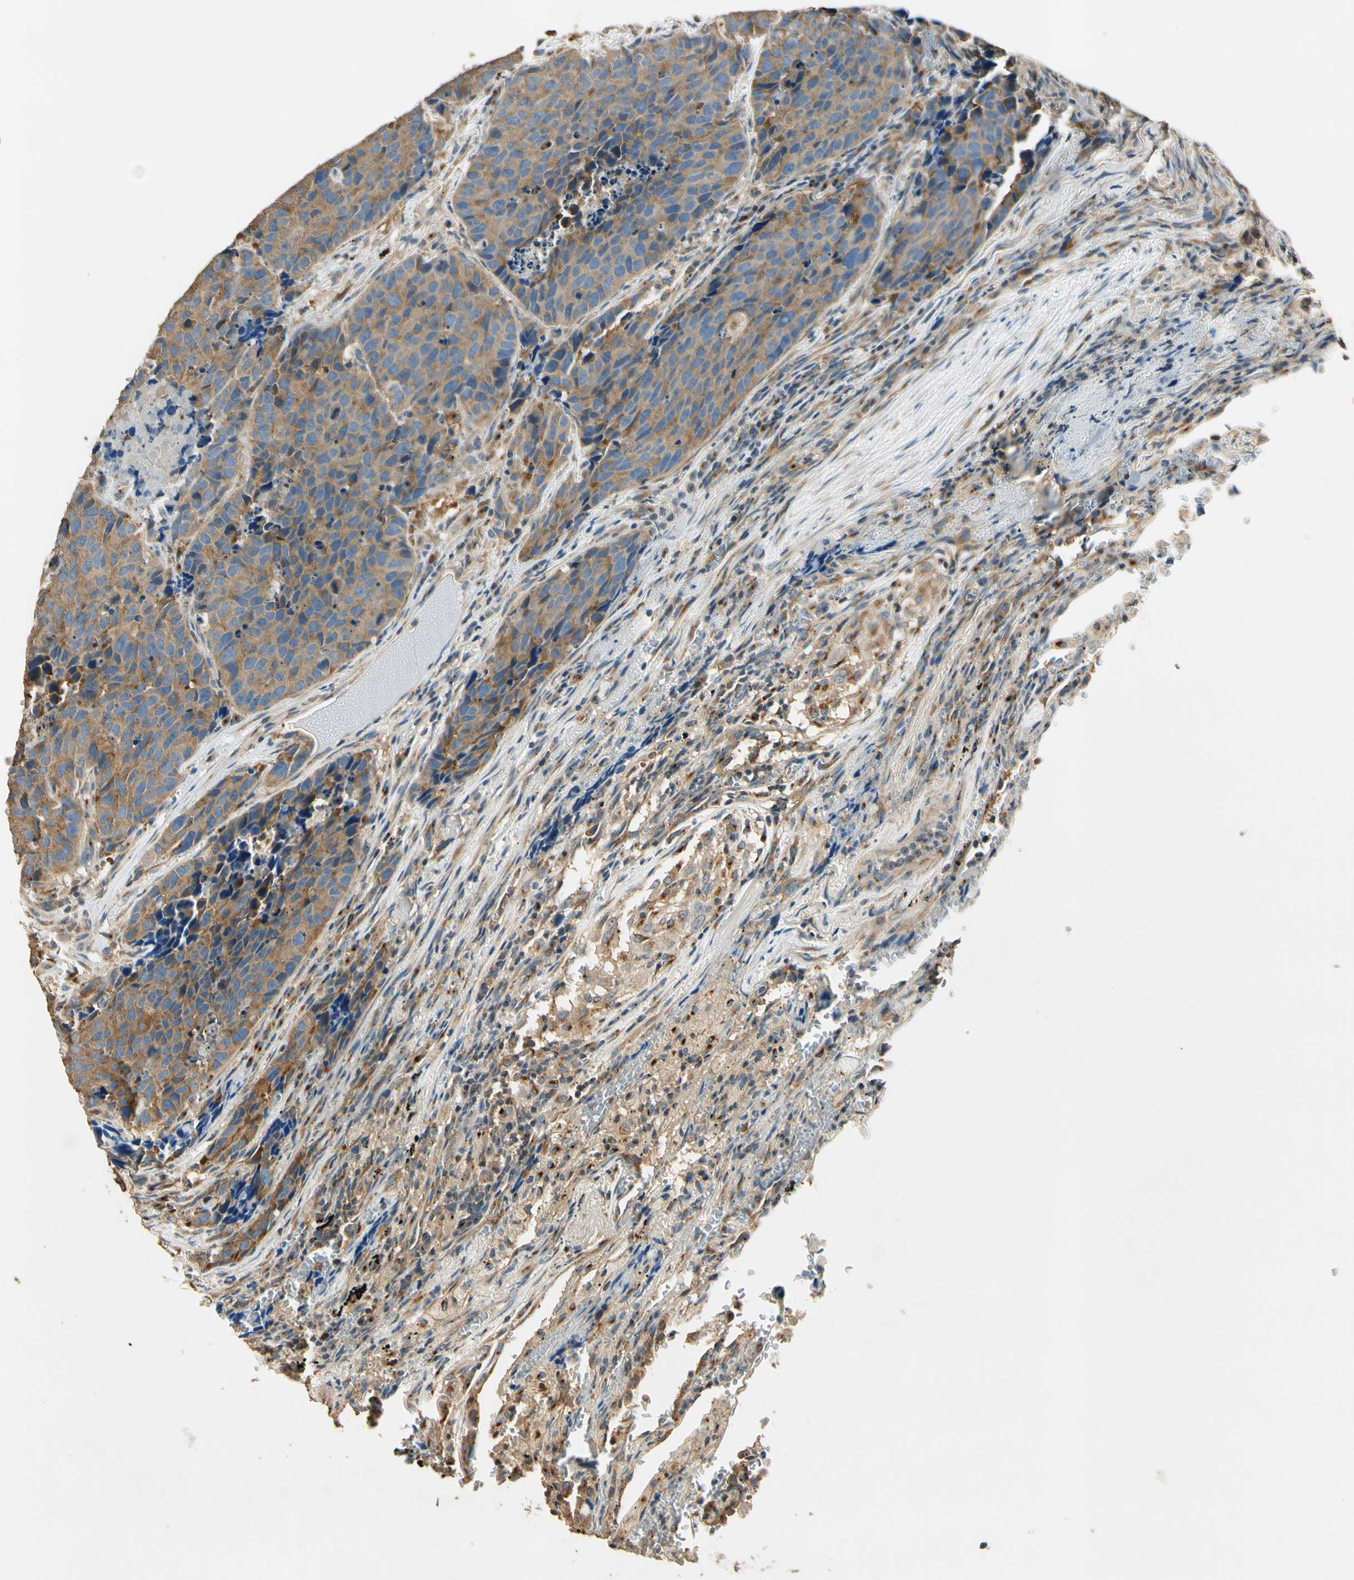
{"staining": {"intensity": "moderate", "quantity": ">75%", "location": "cytoplasmic/membranous"}, "tissue": "carcinoid", "cell_type": "Tumor cells", "image_type": "cancer", "snomed": [{"axis": "morphology", "description": "Carcinoid, malignant, NOS"}, {"axis": "topography", "description": "Lung"}], "caption": "The photomicrograph demonstrates immunohistochemical staining of malignant carcinoid. There is moderate cytoplasmic/membranous positivity is appreciated in approximately >75% of tumor cells.", "gene": "AKAP9", "patient": {"sex": "male", "age": 60}}